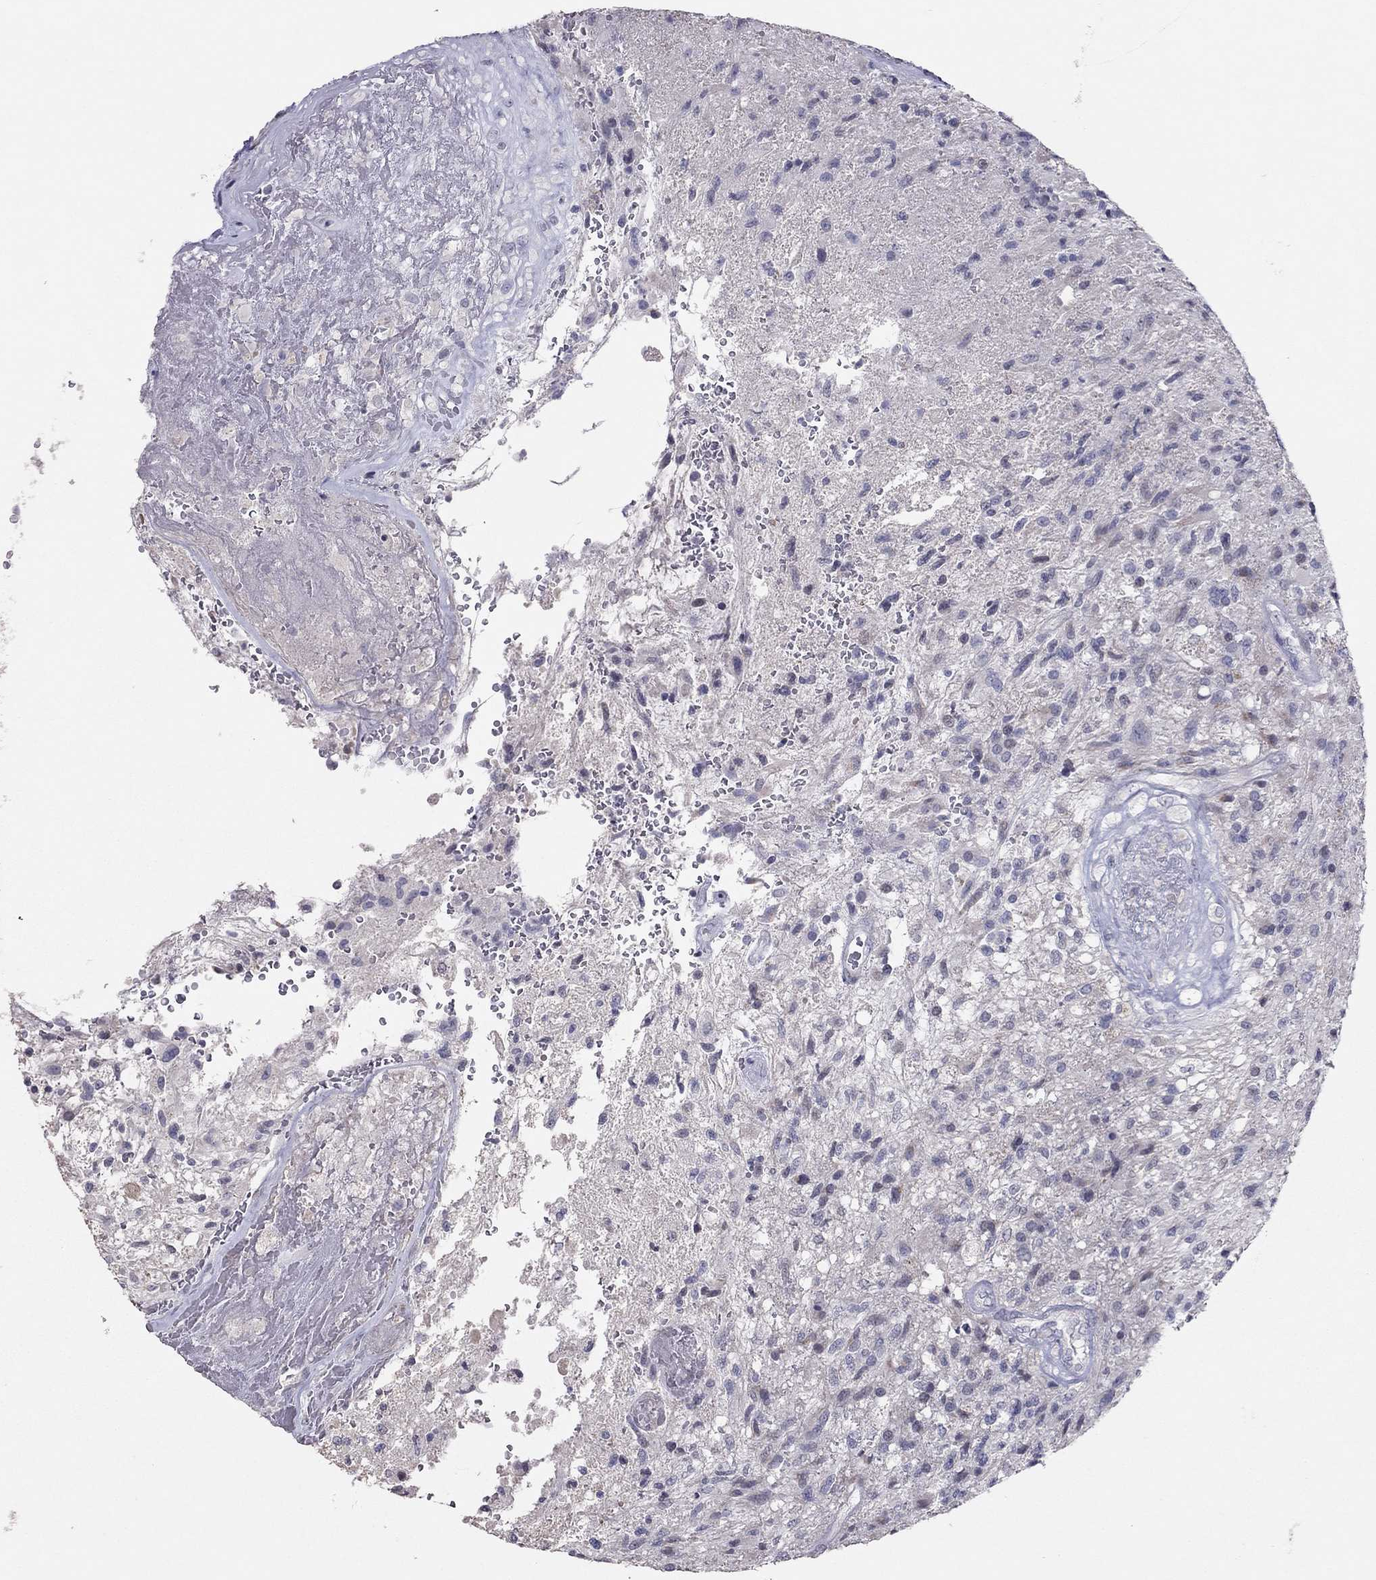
{"staining": {"intensity": "negative", "quantity": "none", "location": "none"}, "tissue": "glioma", "cell_type": "Tumor cells", "image_type": "cancer", "snomed": [{"axis": "morphology", "description": "Glioma, malignant, High grade"}, {"axis": "topography", "description": "Brain"}], "caption": "Immunohistochemical staining of glioma reveals no significant staining in tumor cells.", "gene": "TSHB", "patient": {"sex": "male", "age": 56}}